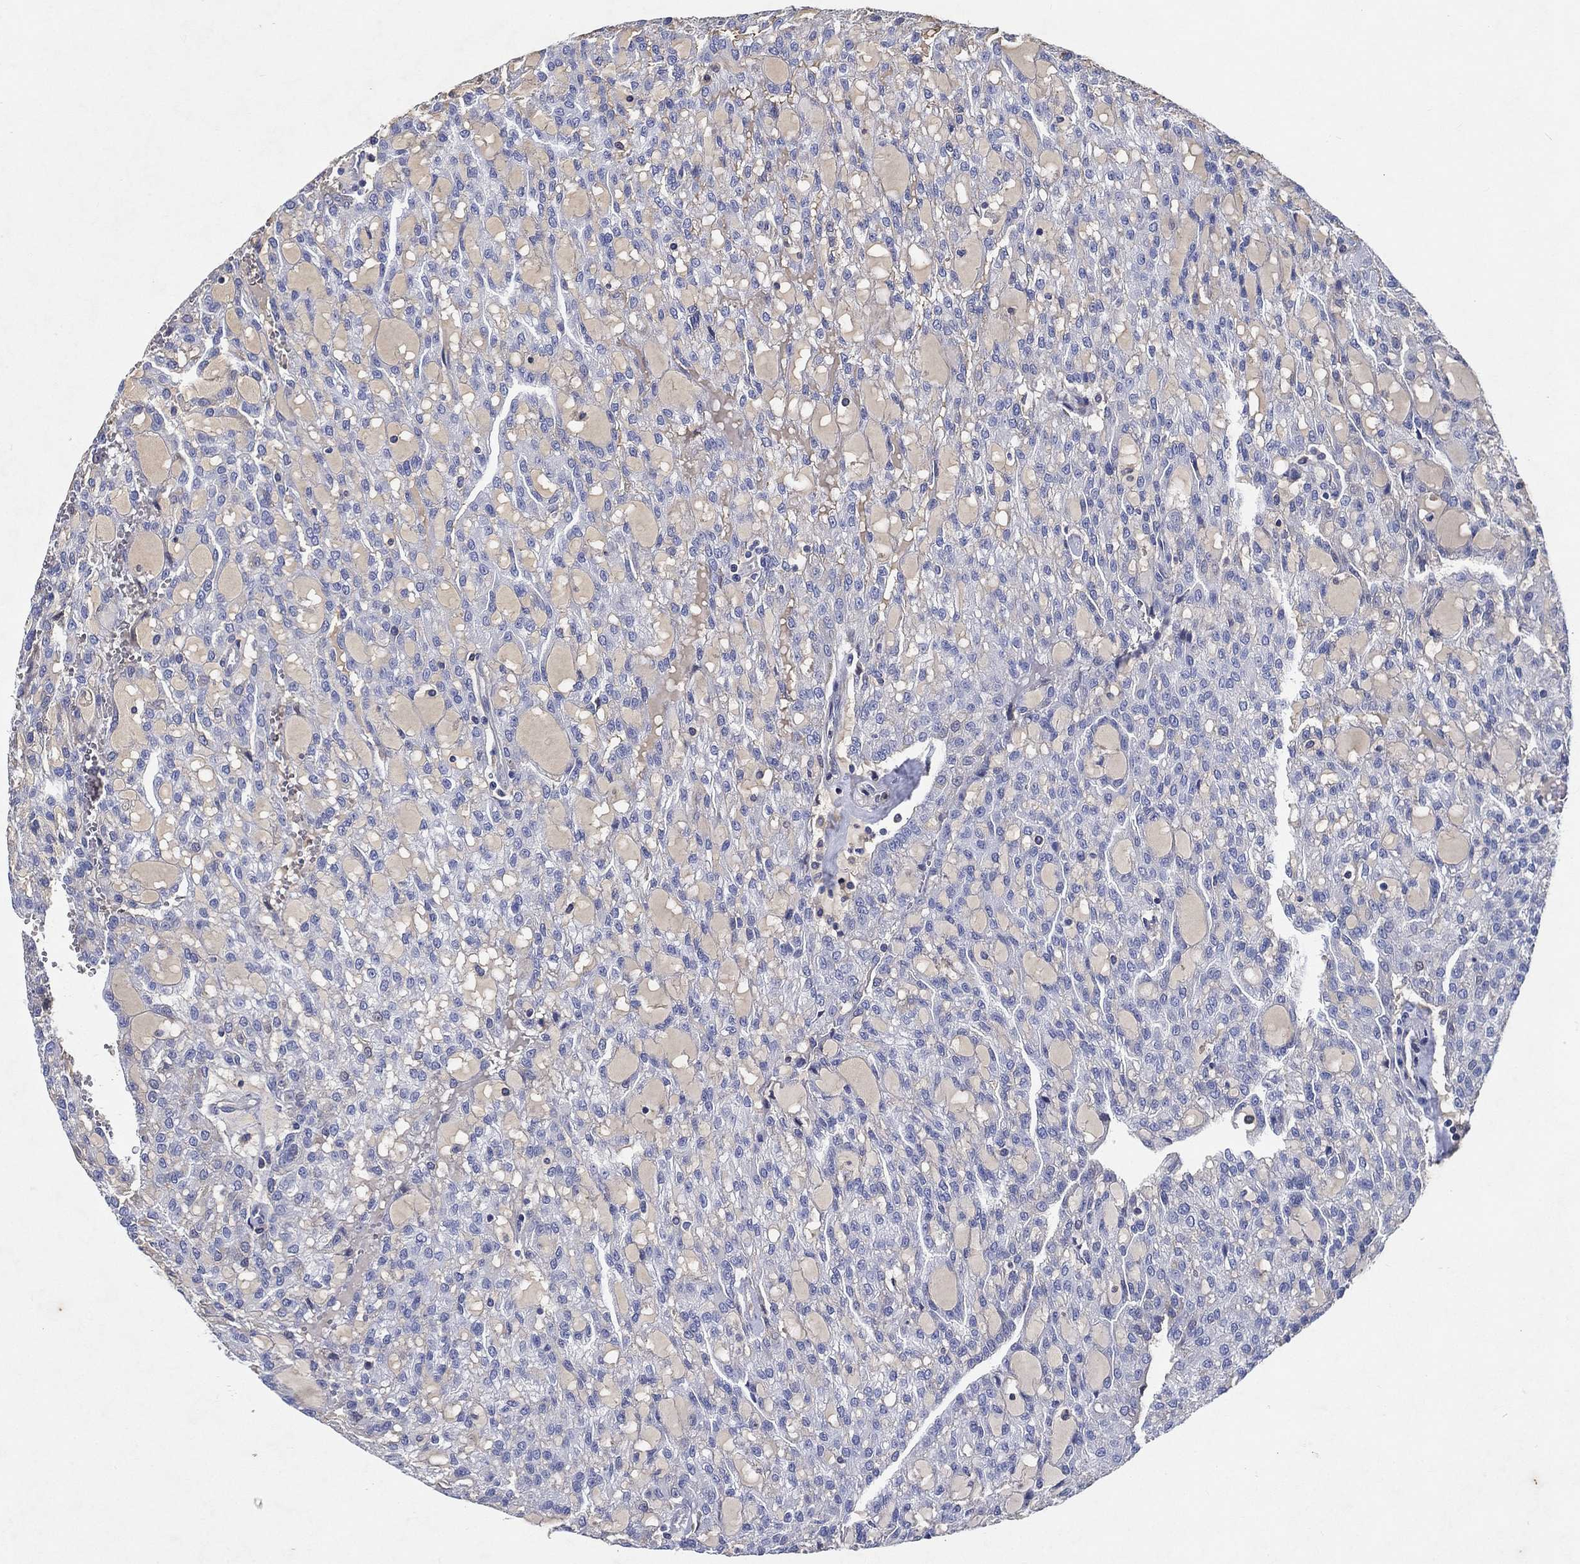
{"staining": {"intensity": "negative", "quantity": "none", "location": "none"}, "tissue": "renal cancer", "cell_type": "Tumor cells", "image_type": "cancer", "snomed": [{"axis": "morphology", "description": "Adenocarcinoma, NOS"}, {"axis": "topography", "description": "Kidney"}], "caption": "The micrograph reveals no significant positivity in tumor cells of renal cancer.", "gene": "TMPRSS11D", "patient": {"sex": "male", "age": 63}}